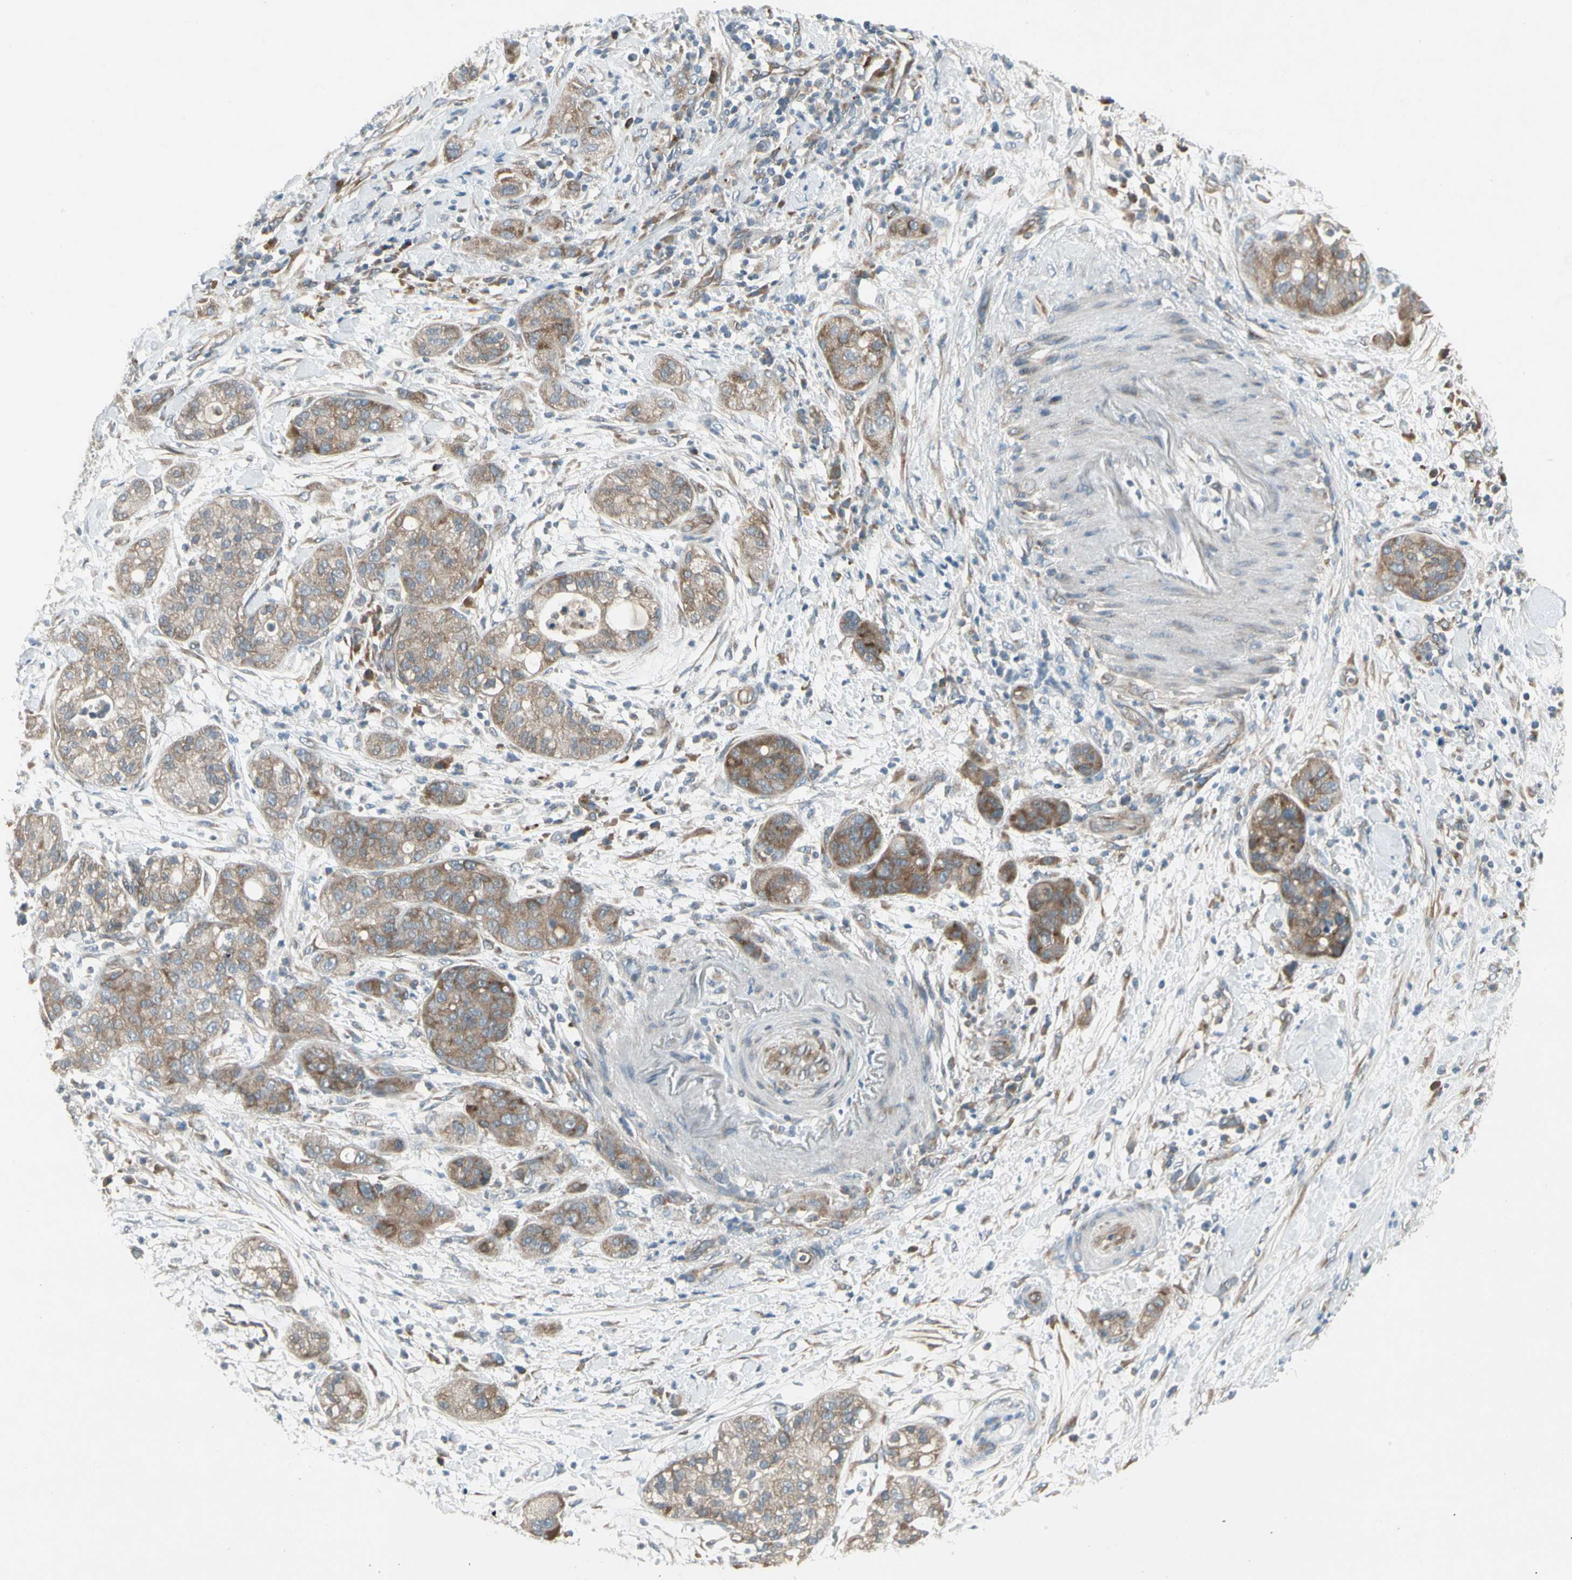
{"staining": {"intensity": "moderate", "quantity": ">75%", "location": "cytoplasmic/membranous"}, "tissue": "pancreatic cancer", "cell_type": "Tumor cells", "image_type": "cancer", "snomed": [{"axis": "morphology", "description": "Adenocarcinoma, NOS"}, {"axis": "topography", "description": "Pancreas"}], "caption": "An IHC micrograph of tumor tissue is shown. Protein staining in brown shows moderate cytoplasmic/membranous positivity in adenocarcinoma (pancreatic) within tumor cells.", "gene": "PANK2", "patient": {"sex": "female", "age": 78}}